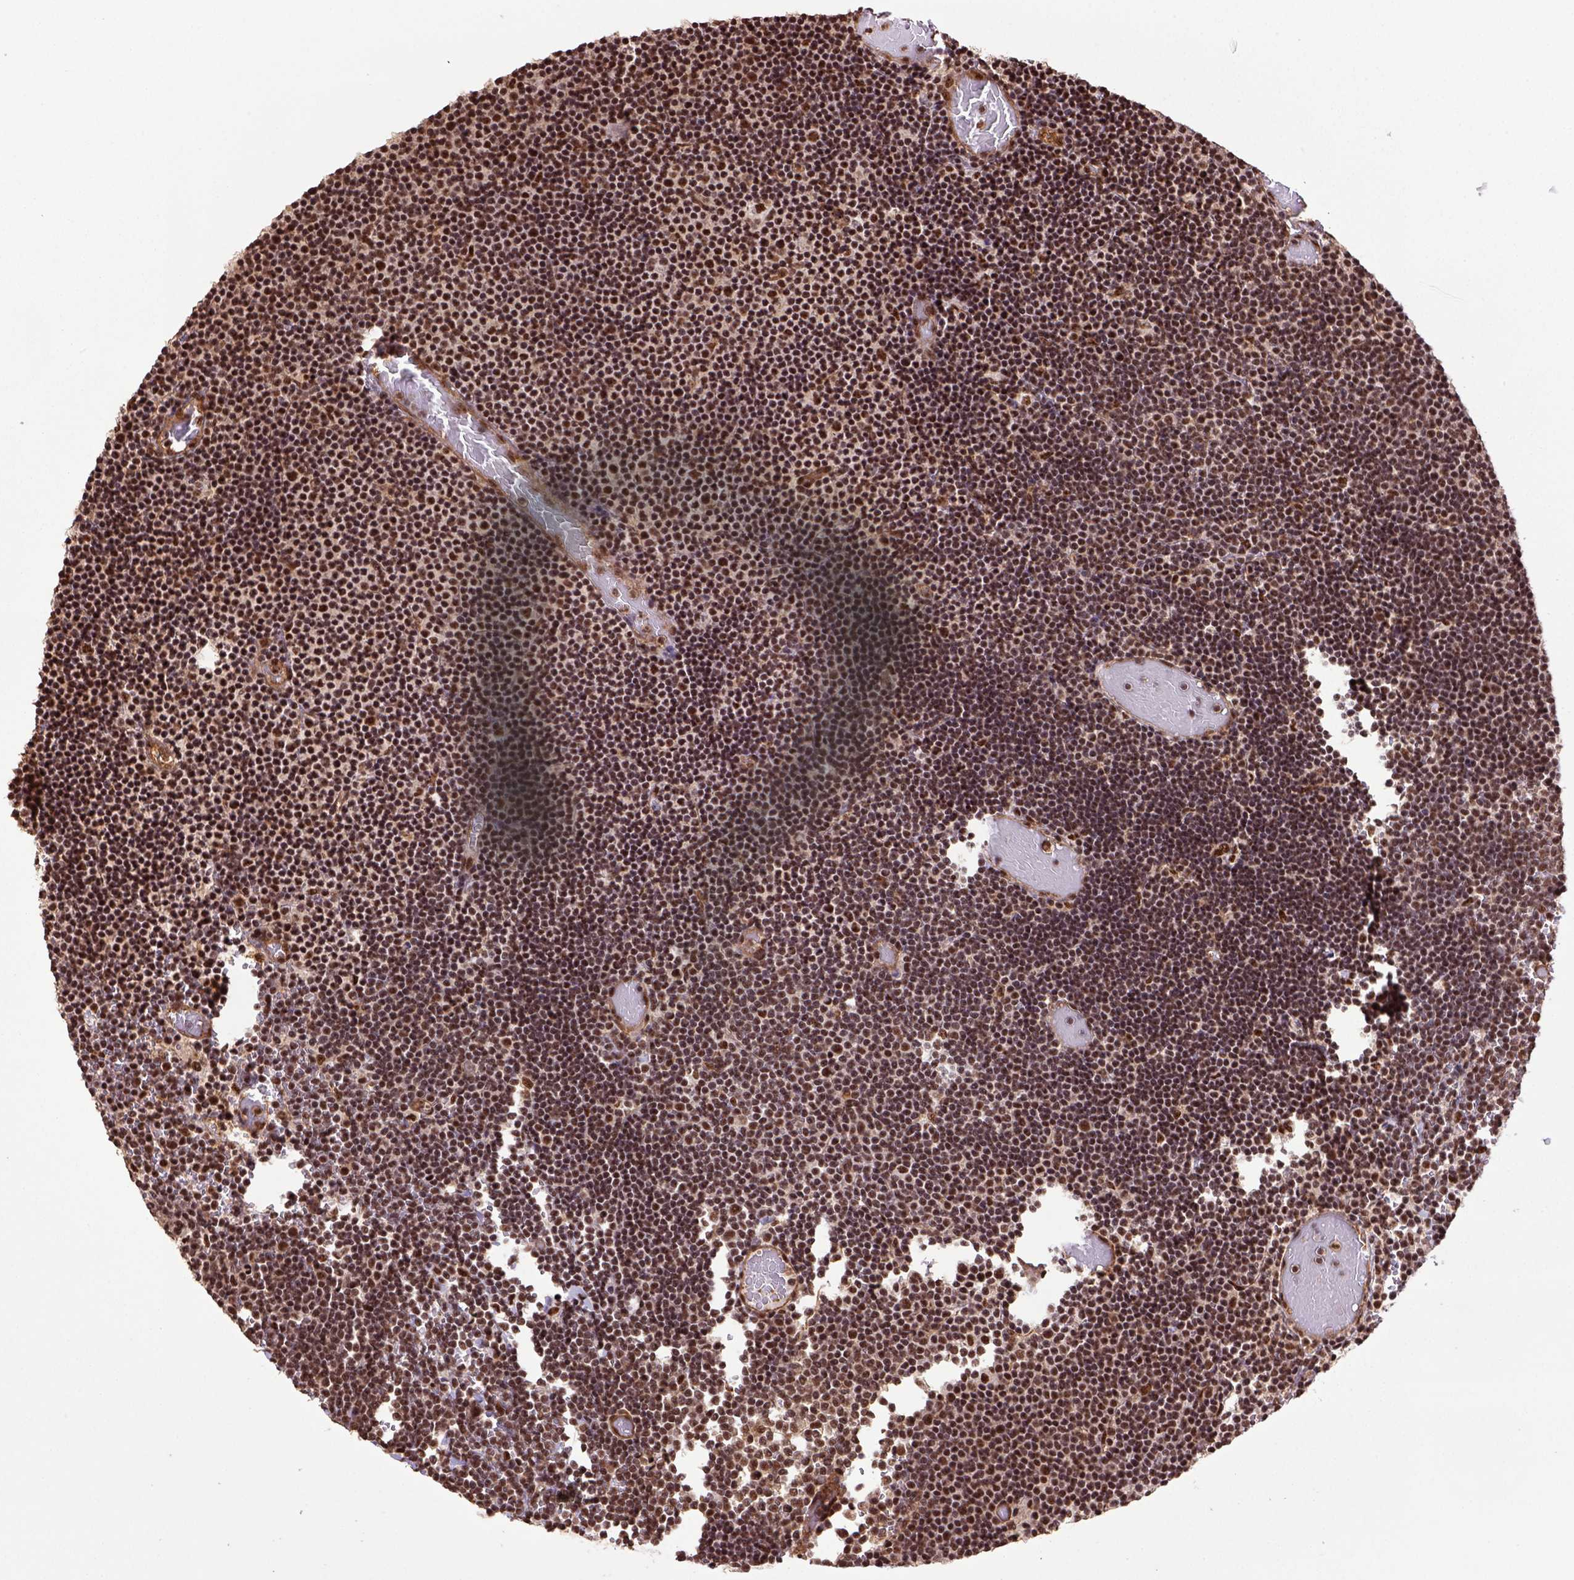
{"staining": {"intensity": "strong", "quantity": ">75%", "location": "nuclear"}, "tissue": "lymphoma", "cell_type": "Tumor cells", "image_type": "cancer", "snomed": [{"axis": "morphology", "description": "Malignant lymphoma, non-Hodgkin's type, Low grade"}, {"axis": "topography", "description": "Brain"}], "caption": "This photomicrograph shows immunohistochemistry (IHC) staining of malignant lymphoma, non-Hodgkin's type (low-grade), with high strong nuclear expression in approximately >75% of tumor cells.", "gene": "PPIG", "patient": {"sex": "female", "age": 66}}